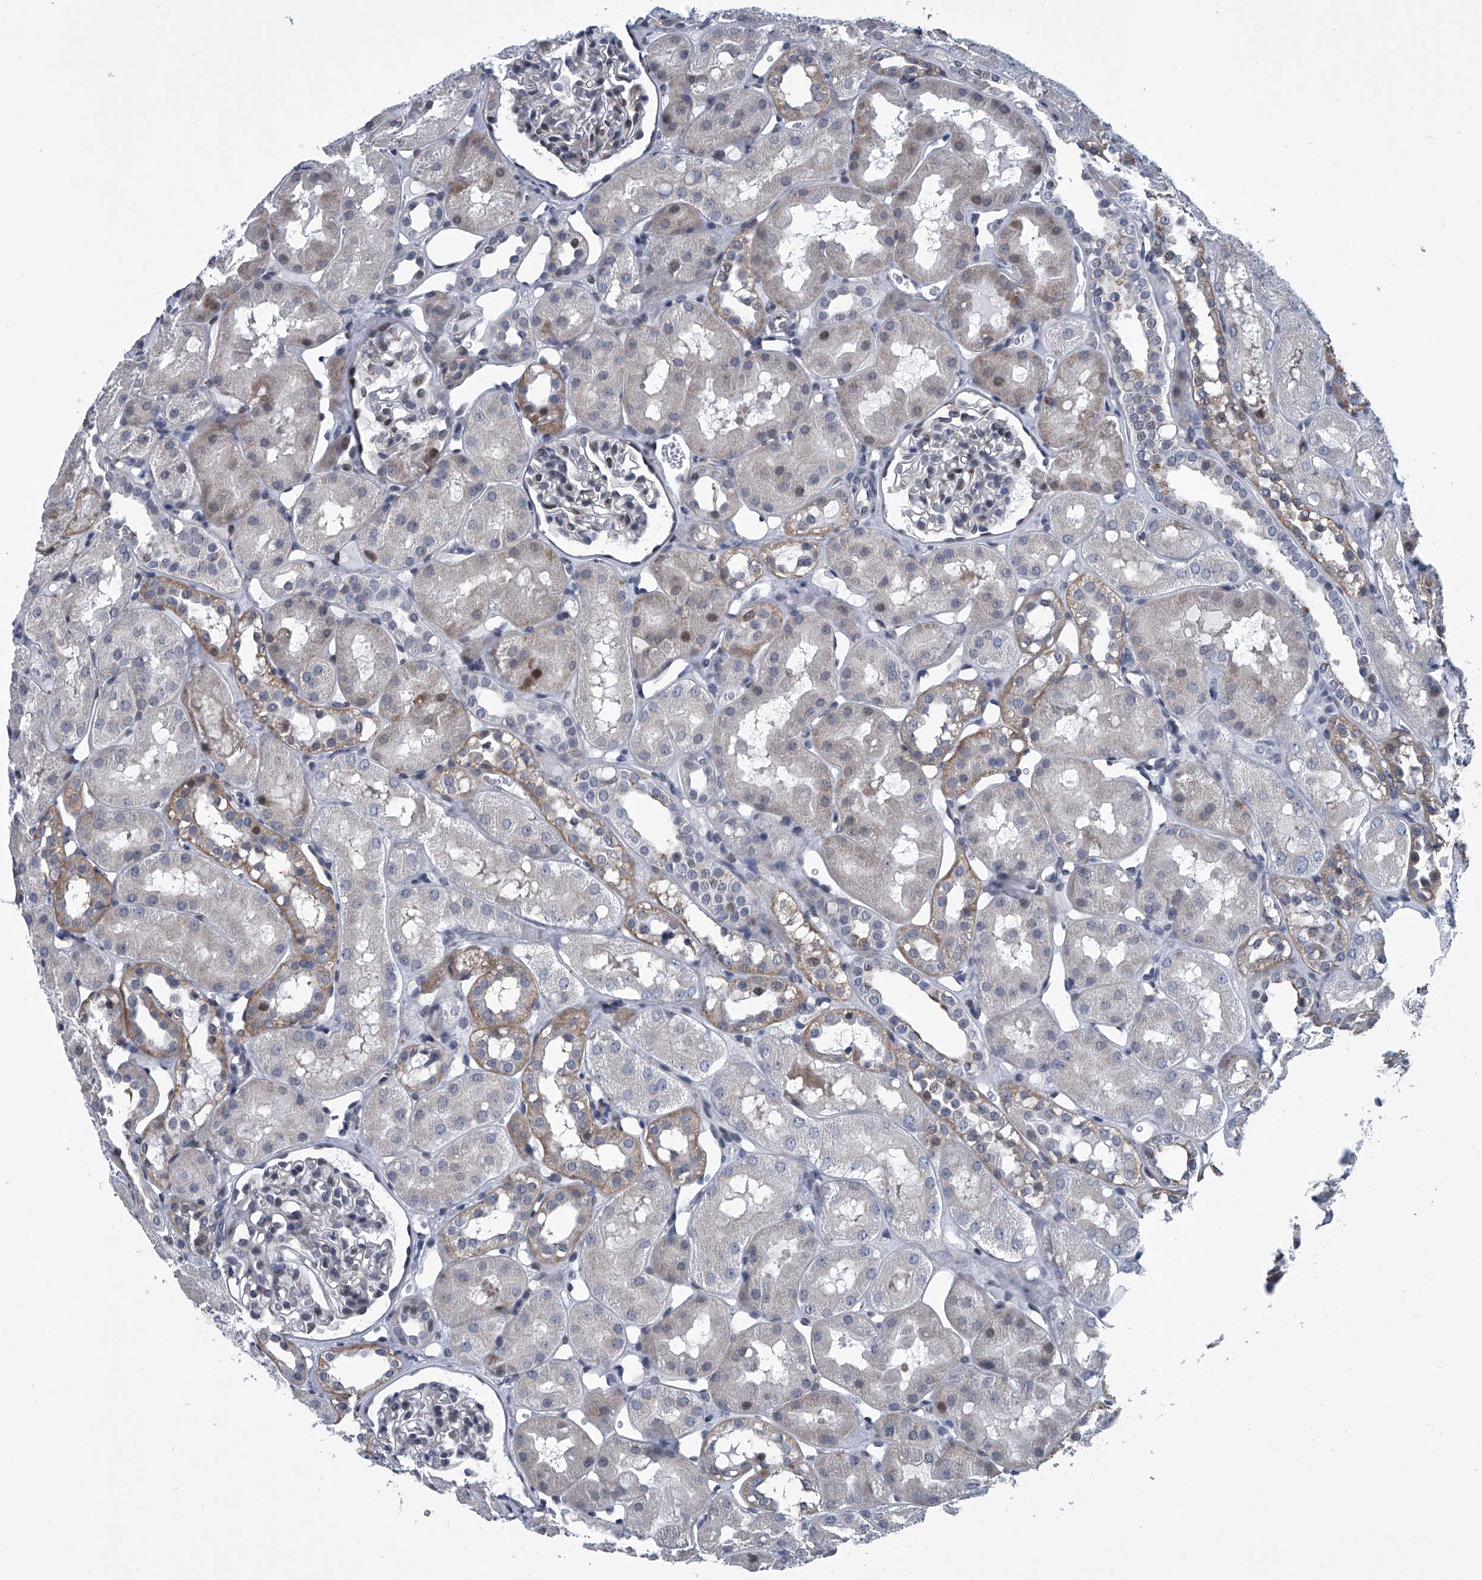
{"staining": {"intensity": "negative", "quantity": "none", "location": "none"}, "tissue": "kidney", "cell_type": "Cells in glomeruli", "image_type": "normal", "snomed": [{"axis": "morphology", "description": "Normal tissue, NOS"}, {"axis": "topography", "description": "Kidney"}], "caption": "DAB immunohistochemical staining of normal kidney displays no significant staining in cells in glomeruli. (Stains: DAB (3,3'-diaminobenzidine) IHC with hematoxylin counter stain, Microscopy: brightfield microscopy at high magnification).", "gene": "PPP2R5D", "patient": {"sex": "male", "age": 16}}